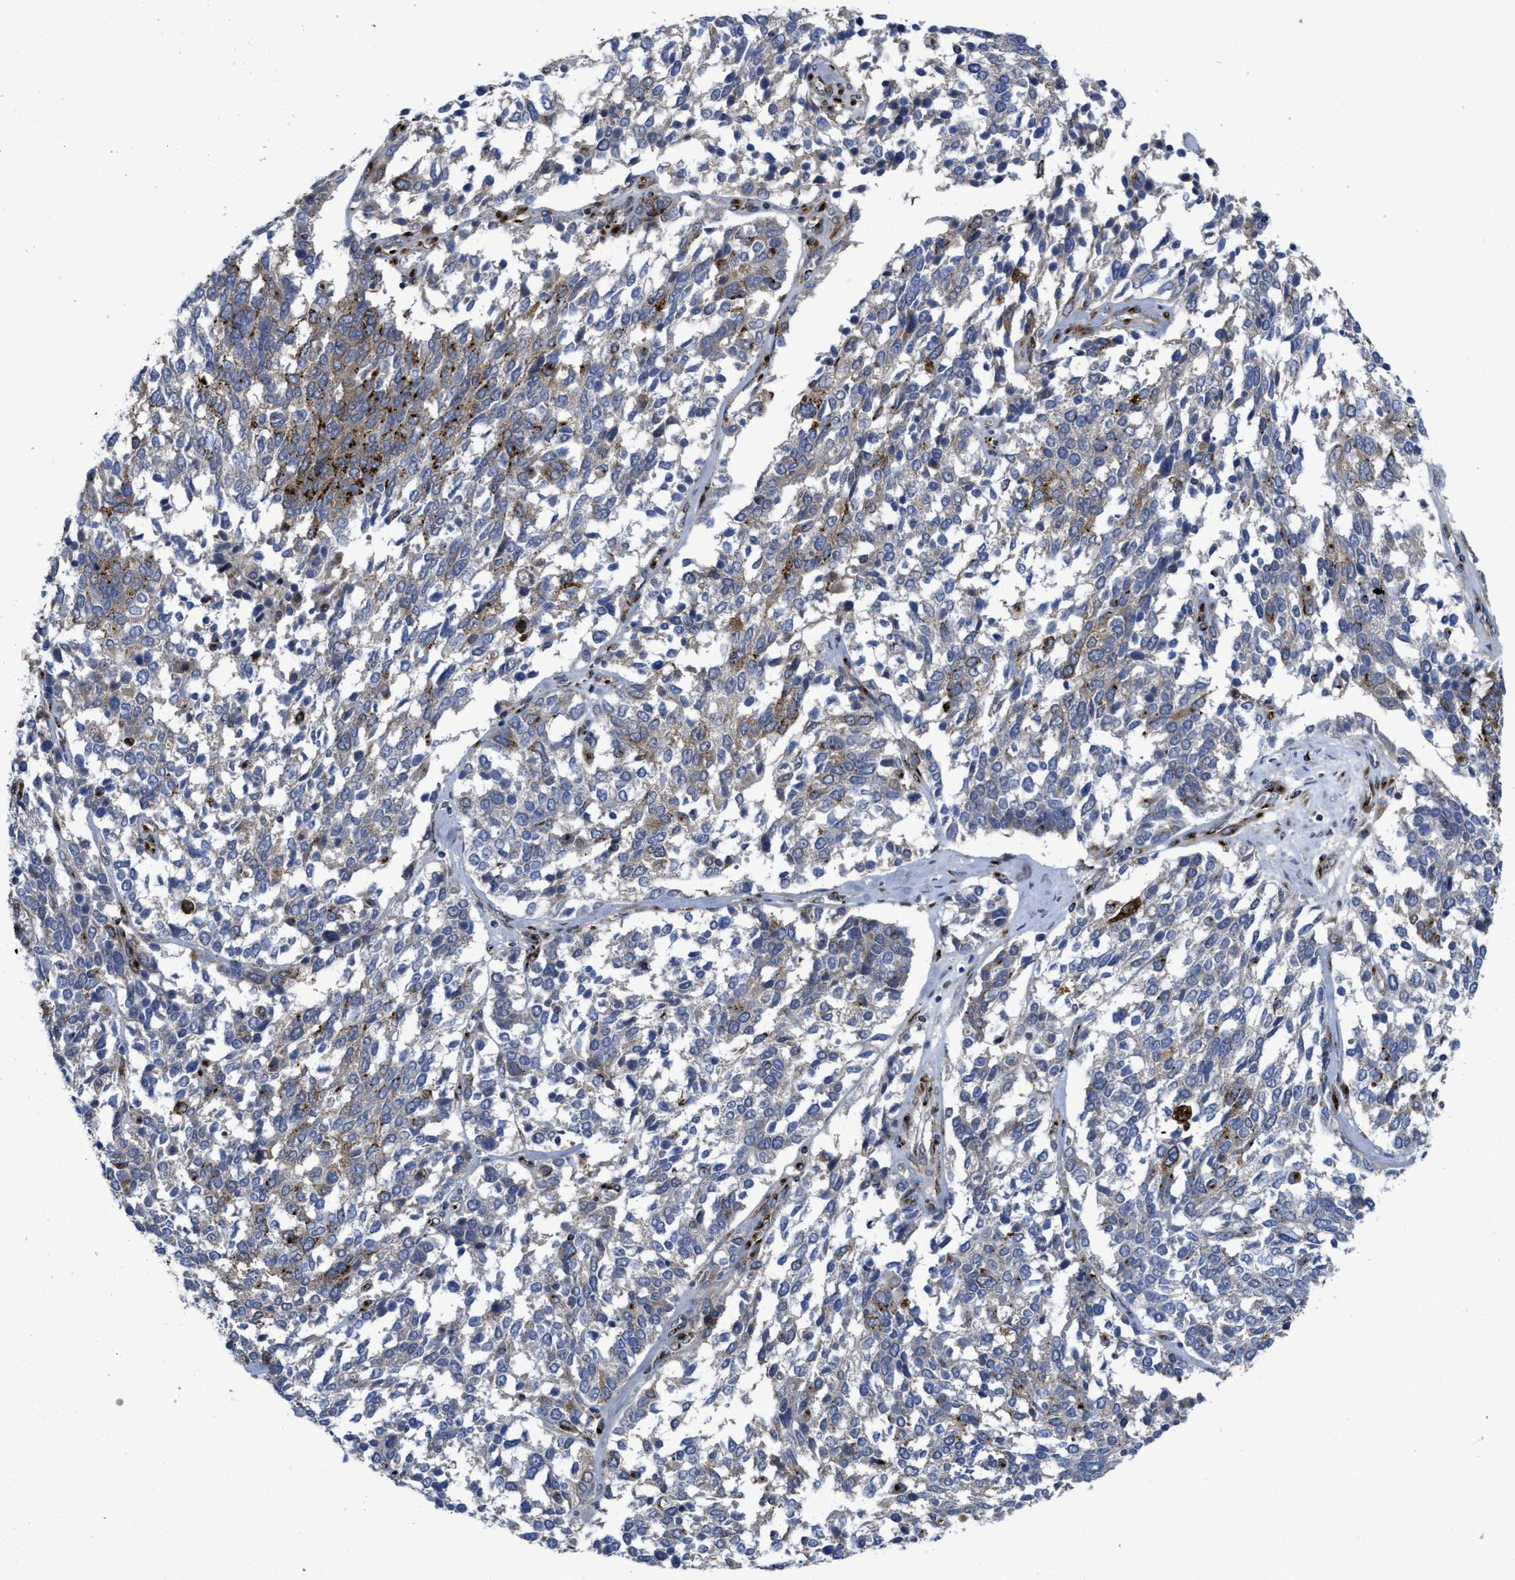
{"staining": {"intensity": "moderate", "quantity": "<25%", "location": "cytoplasmic/membranous"}, "tissue": "ovarian cancer", "cell_type": "Tumor cells", "image_type": "cancer", "snomed": [{"axis": "morphology", "description": "Cystadenocarcinoma, serous, NOS"}, {"axis": "topography", "description": "Ovary"}], "caption": "IHC photomicrograph of neoplastic tissue: human ovarian cancer (serous cystadenocarcinoma) stained using IHC displays low levels of moderate protein expression localized specifically in the cytoplasmic/membranous of tumor cells, appearing as a cytoplasmic/membranous brown color.", "gene": "ZNF70", "patient": {"sex": "female", "age": 44}}